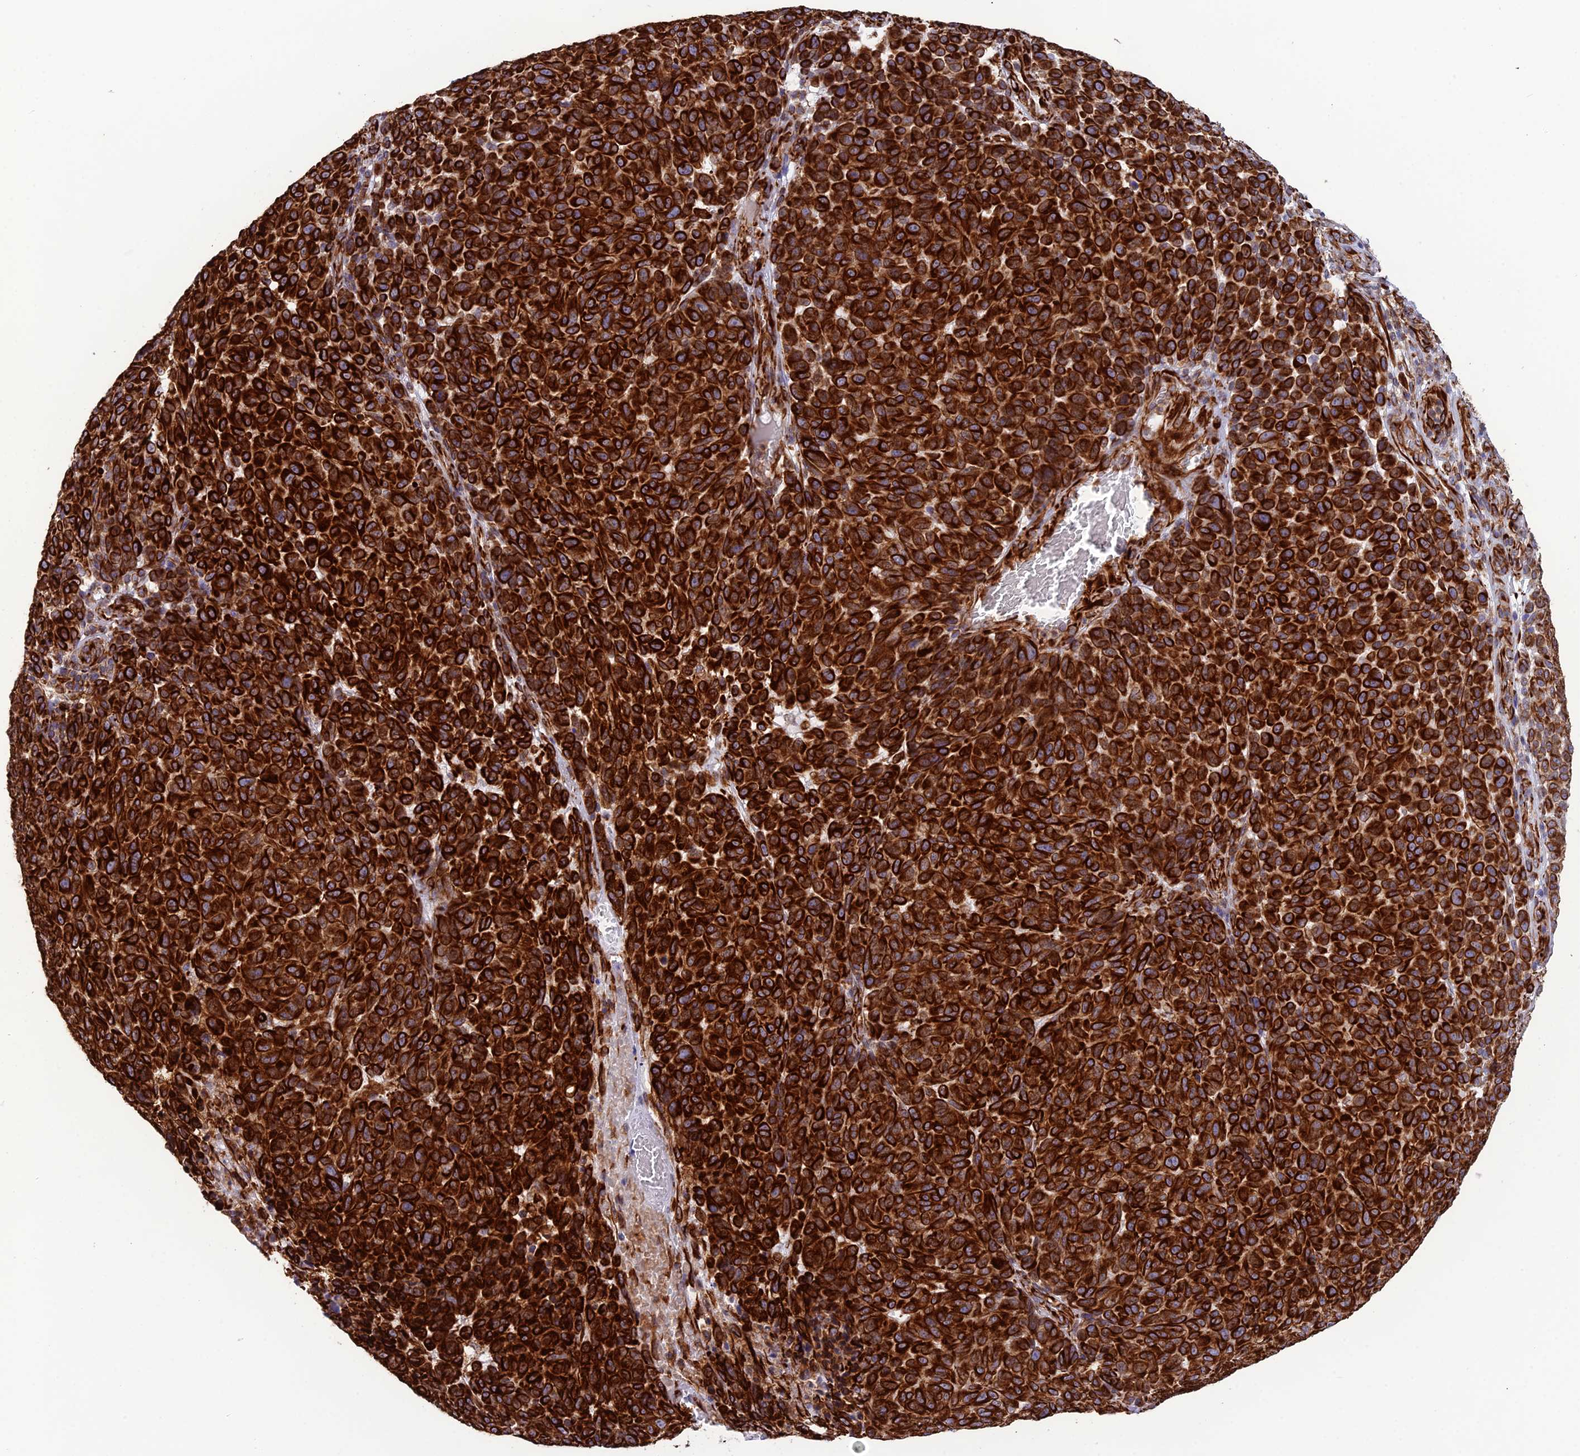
{"staining": {"intensity": "strong", "quantity": ">75%", "location": "cytoplasmic/membranous"}, "tissue": "melanoma", "cell_type": "Tumor cells", "image_type": "cancer", "snomed": [{"axis": "morphology", "description": "Malignant melanoma, NOS"}, {"axis": "topography", "description": "Skin"}], "caption": "Malignant melanoma stained for a protein (brown) shows strong cytoplasmic/membranous positive staining in about >75% of tumor cells.", "gene": "FBXL20", "patient": {"sex": "male", "age": 49}}